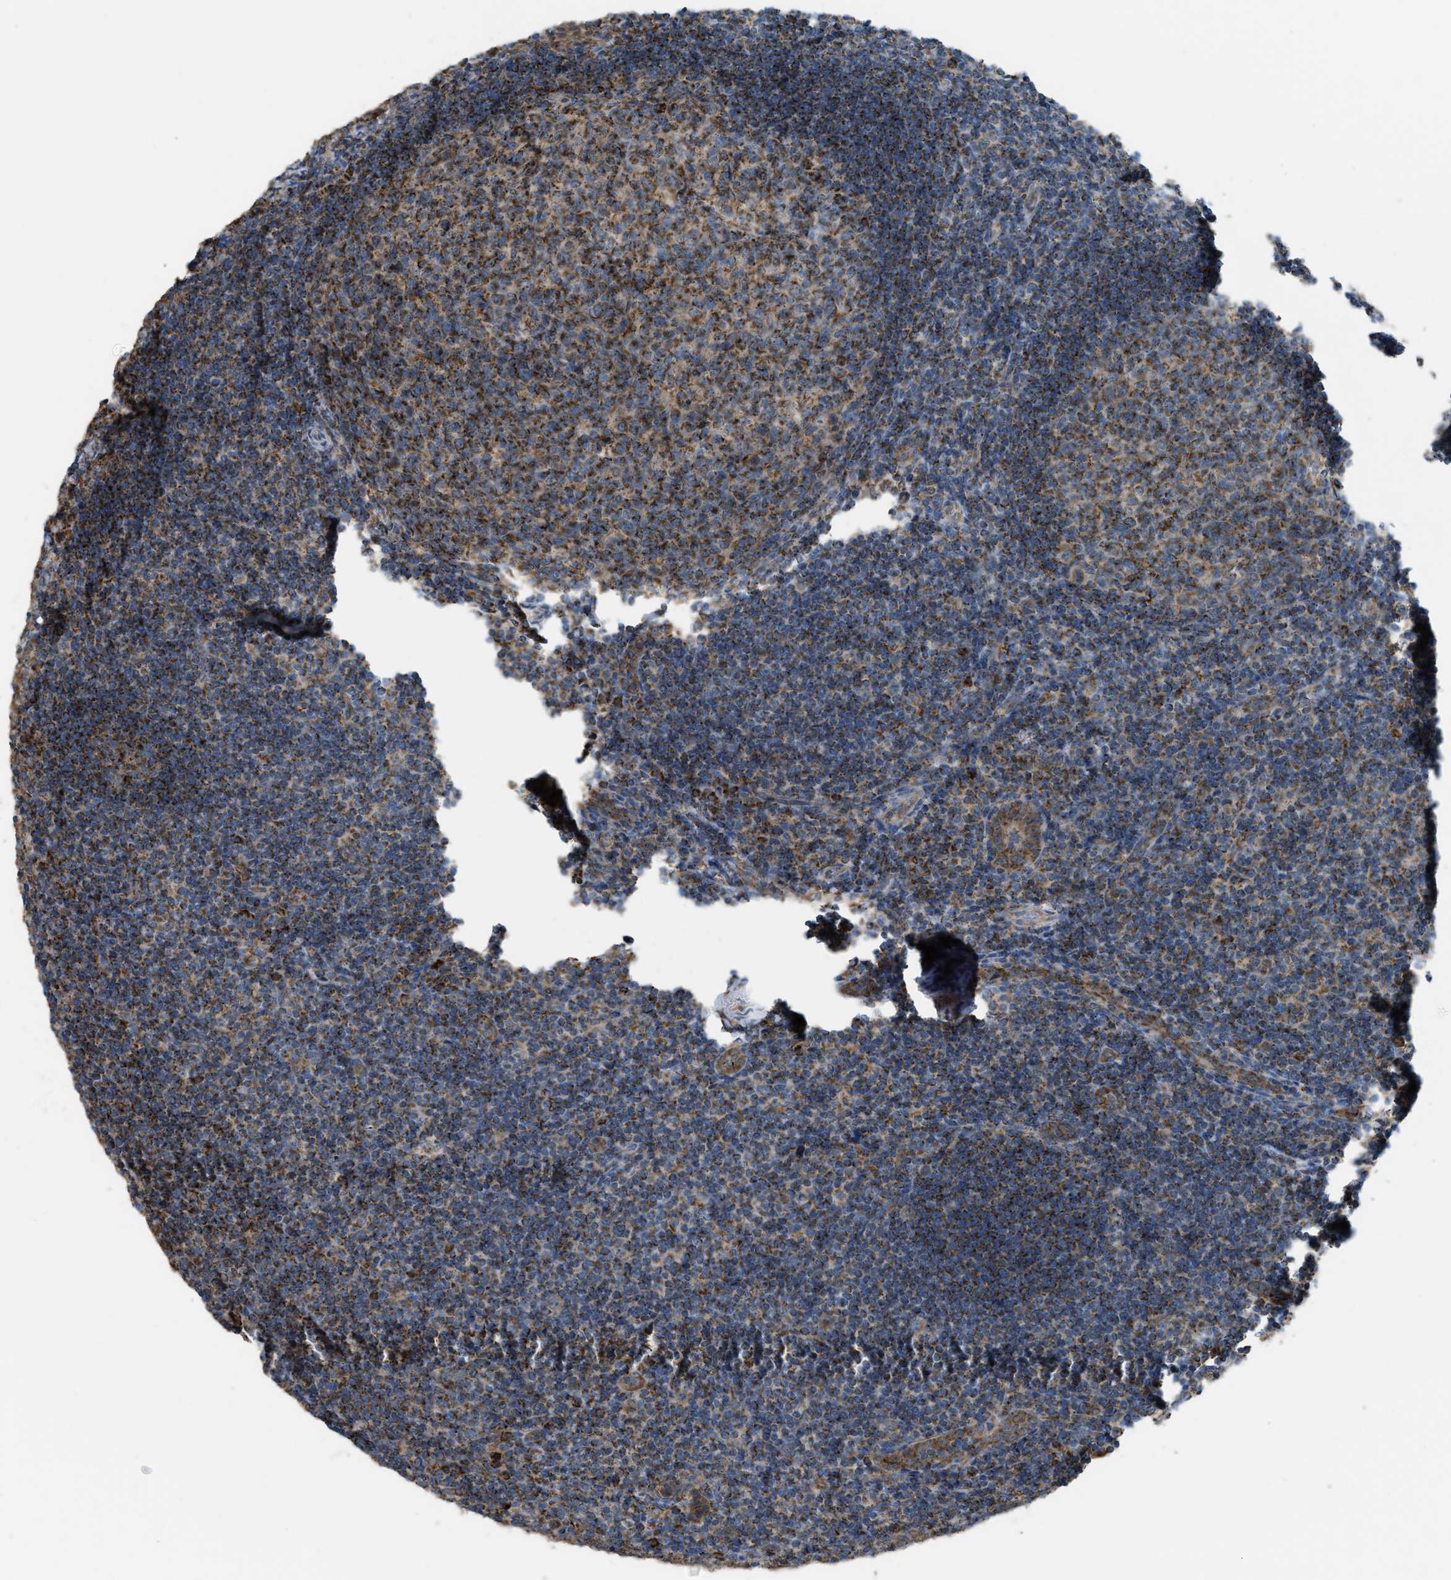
{"staining": {"intensity": "moderate", "quantity": ">75%", "location": "cytoplasmic/membranous"}, "tissue": "tonsil", "cell_type": "Germinal center cells", "image_type": "normal", "snomed": [{"axis": "morphology", "description": "Normal tissue, NOS"}, {"axis": "topography", "description": "Tonsil"}], "caption": "Tonsil was stained to show a protein in brown. There is medium levels of moderate cytoplasmic/membranous staining in about >75% of germinal center cells. The protein of interest is stained brown, and the nuclei are stained in blue (DAB (3,3'-diaminobenzidine) IHC with brightfield microscopy, high magnification).", "gene": "ETFB", "patient": {"sex": "male", "age": 37}}